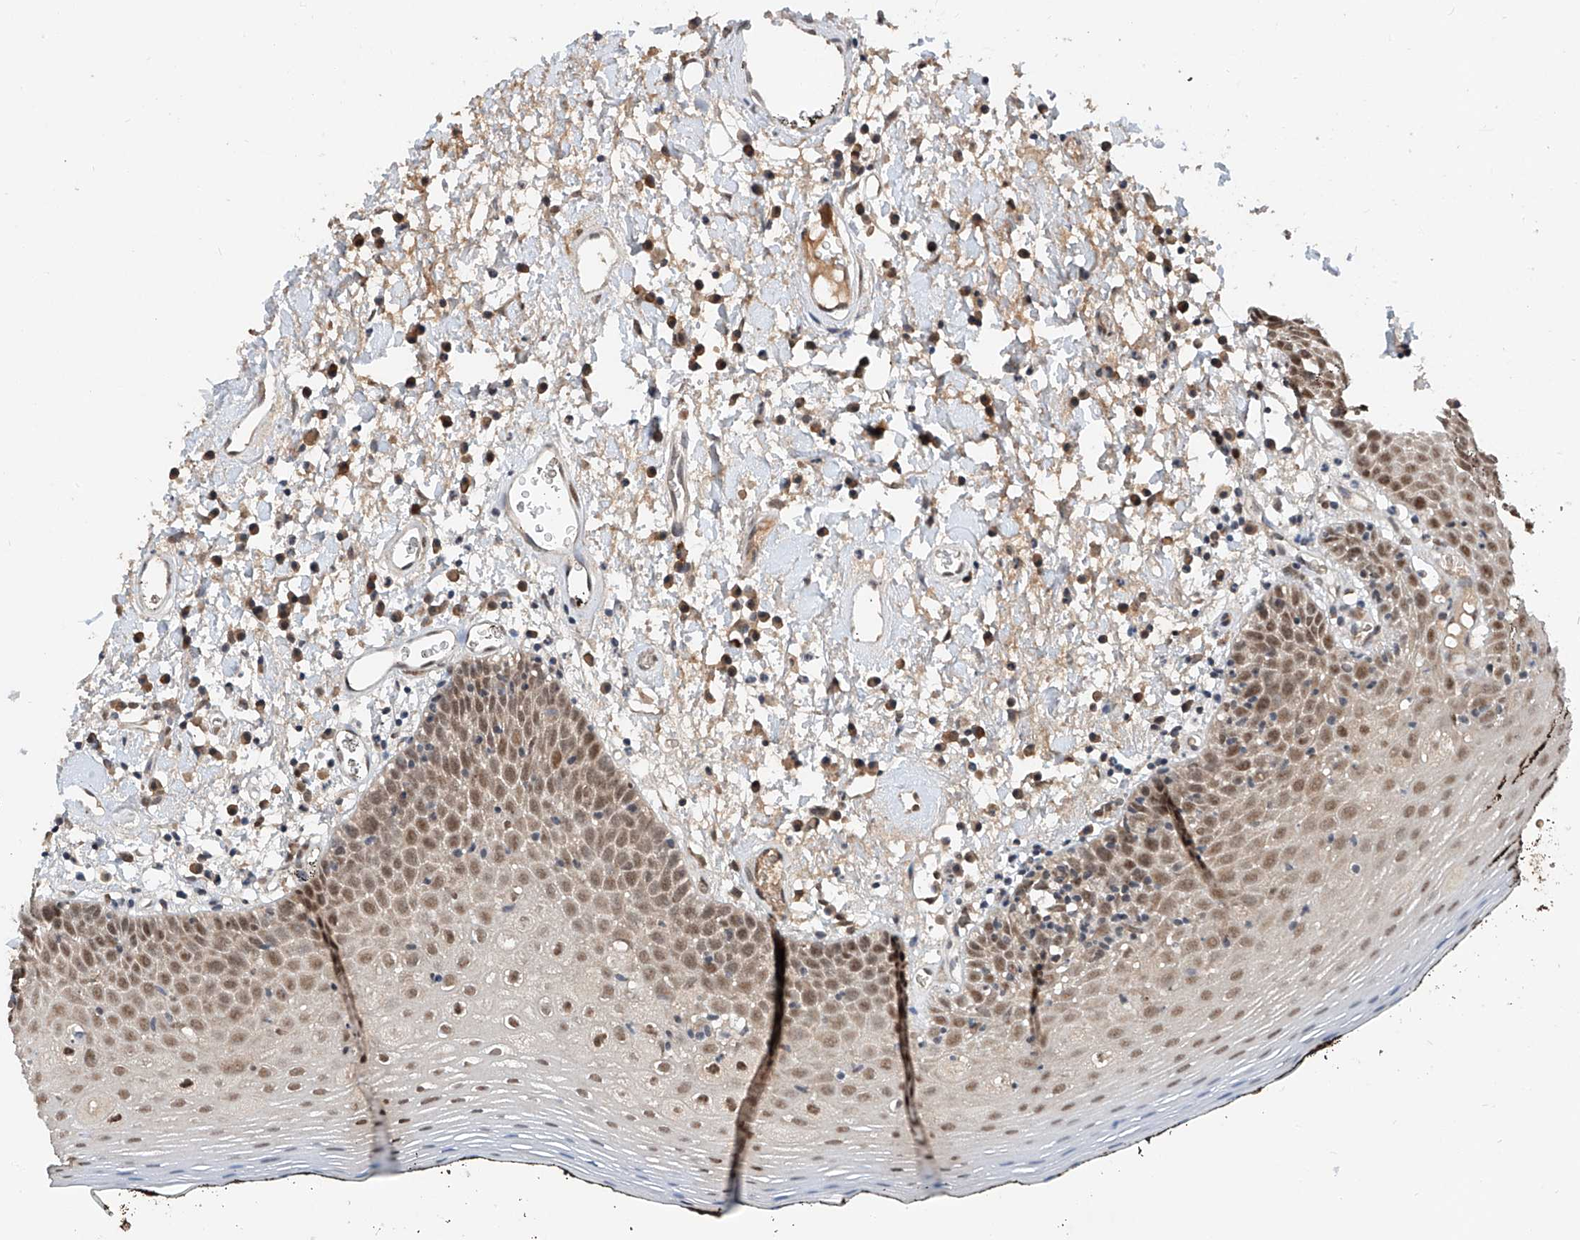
{"staining": {"intensity": "weak", "quantity": ">75%", "location": "nuclear"}, "tissue": "oral mucosa", "cell_type": "Squamous epithelial cells", "image_type": "normal", "snomed": [{"axis": "morphology", "description": "Normal tissue, NOS"}, {"axis": "topography", "description": "Oral tissue"}], "caption": "Protein analysis of normal oral mucosa exhibits weak nuclear positivity in approximately >75% of squamous epithelial cells.", "gene": "CARMIL3", "patient": {"sex": "male", "age": 74}}